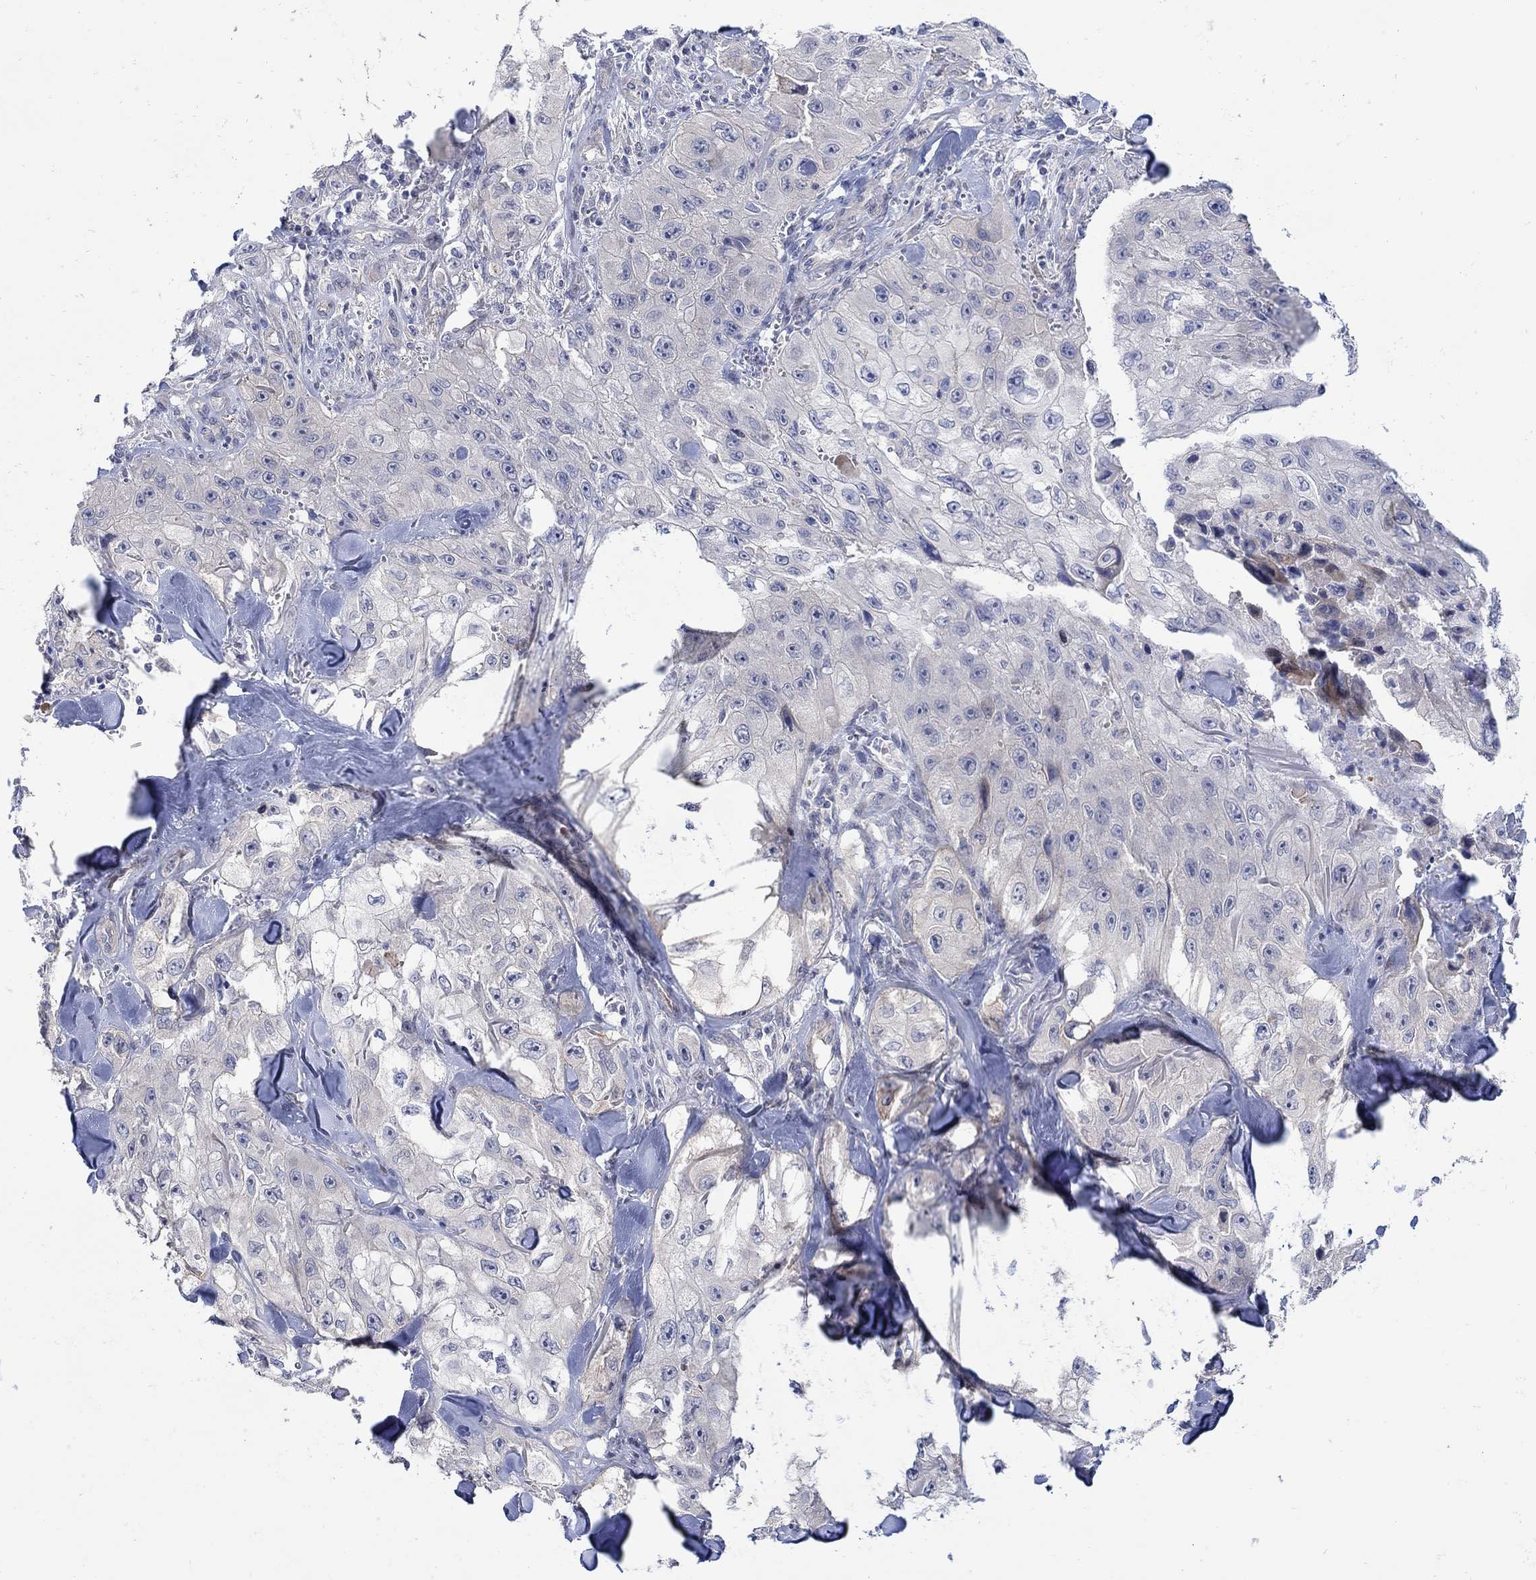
{"staining": {"intensity": "weak", "quantity": "<25%", "location": "cytoplasmic/membranous"}, "tissue": "skin cancer", "cell_type": "Tumor cells", "image_type": "cancer", "snomed": [{"axis": "morphology", "description": "Squamous cell carcinoma, NOS"}, {"axis": "topography", "description": "Skin"}, {"axis": "topography", "description": "Subcutis"}], "caption": "Tumor cells show no significant protein expression in skin cancer (squamous cell carcinoma).", "gene": "SCN7A", "patient": {"sex": "male", "age": 73}}